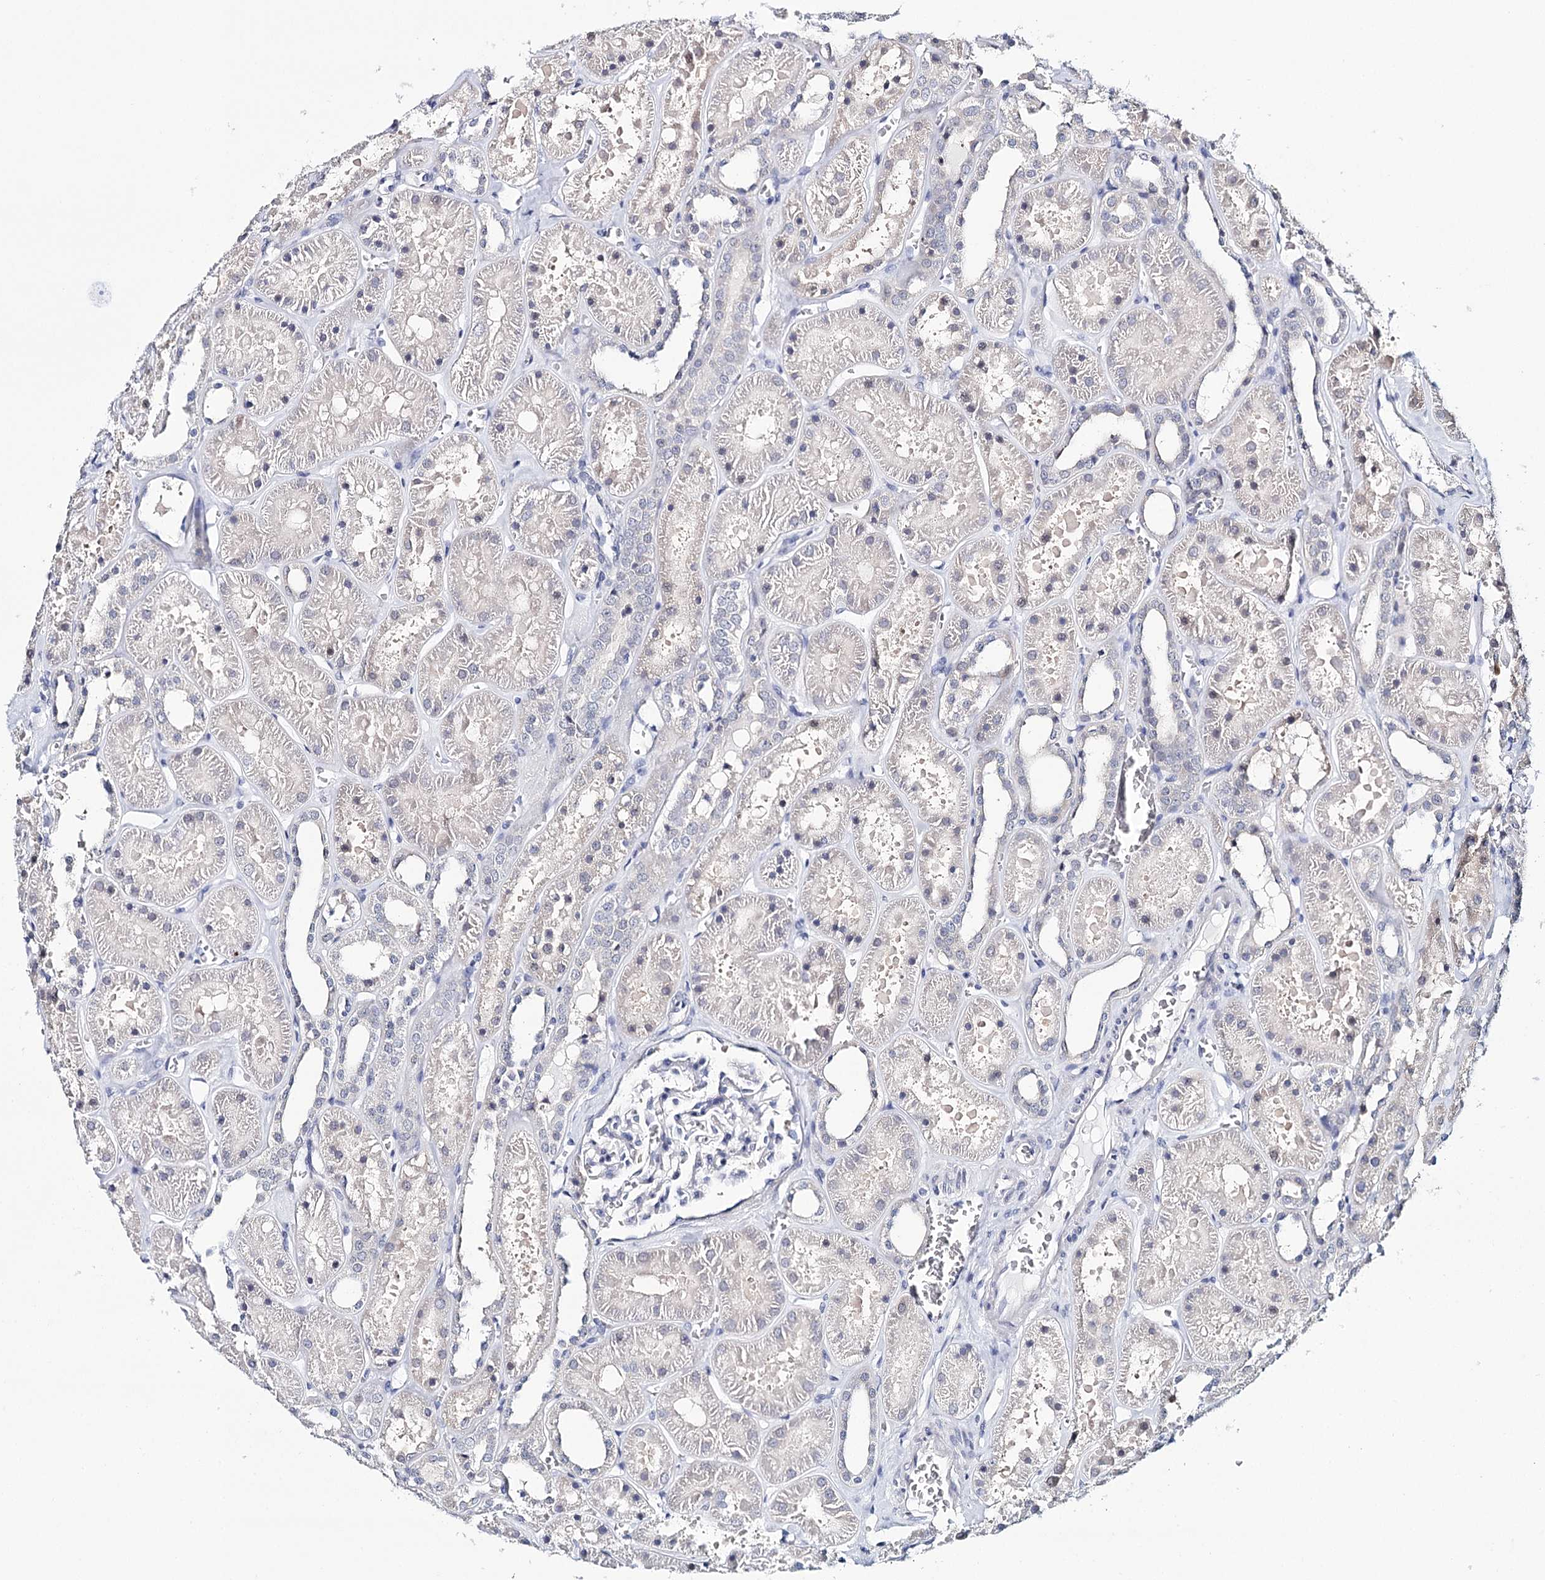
{"staining": {"intensity": "negative", "quantity": "none", "location": "none"}, "tissue": "kidney", "cell_type": "Cells in glomeruli", "image_type": "normal", "snomed": [{"axis": "morphology", "description": "Normal tissue, NOS"}, {"axis": "topography", "description": "Kidney"}], "caption": "This is a image of immunohistochemistry staining of normal kidney, which shows no expression in cells in glomeruli. (Brightfield microscopy of DAB (3,3'-diaminobenzidine) IHC at high magnification).", "gene": "HSPA4L", "patient": {"sex": "female", "age": 41}}